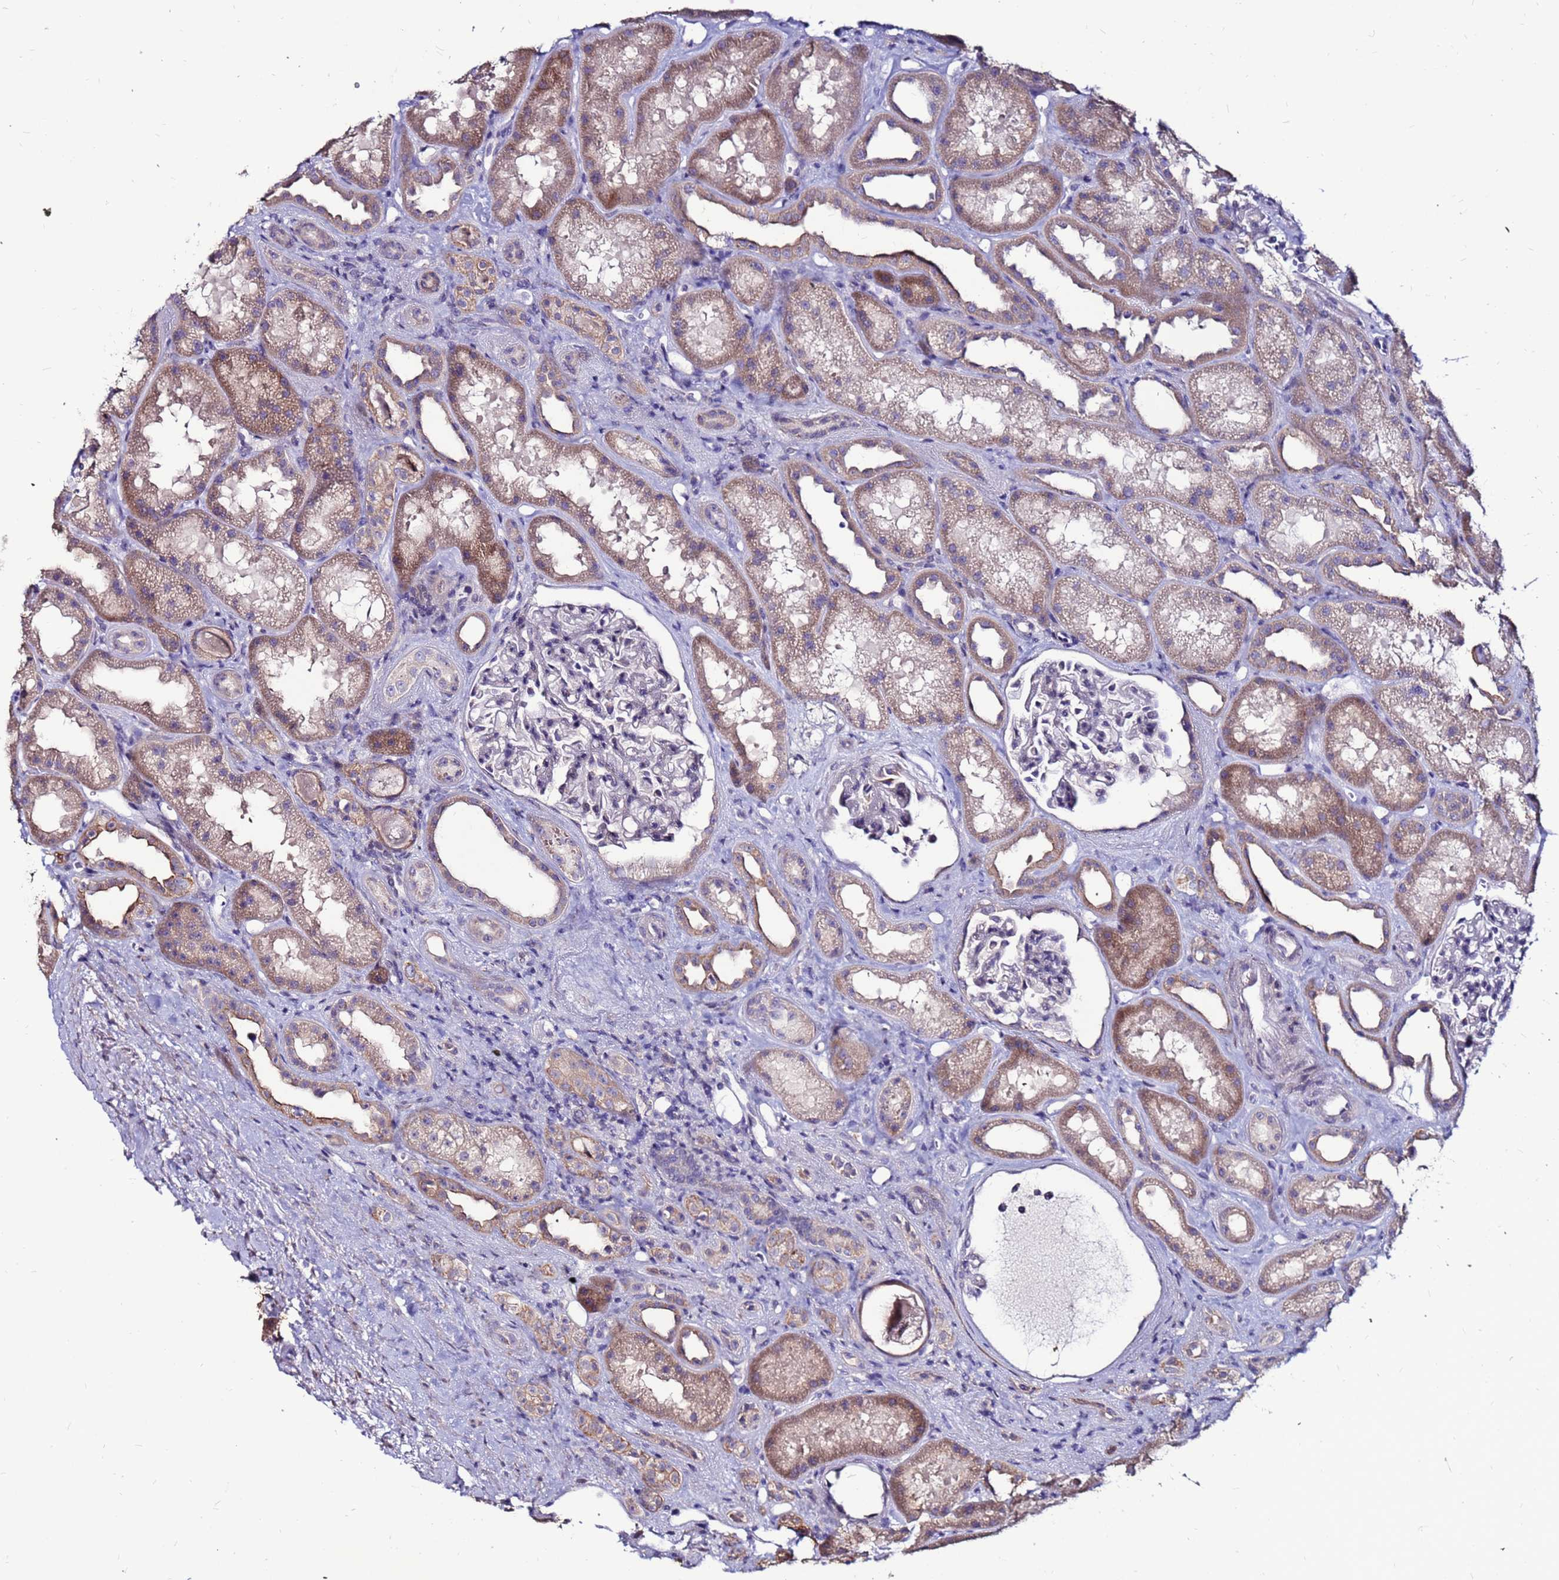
{"staining": {"intensity": "negative", "quantity": "none", "location": "none"}, "tissue": "kidney", "cell_type": "Cells in glomeruli", "image_type": "normal", "snomed": [{"axis": "morphology", "description": "Normal tissue, NOS"}, {"axis": "topography", "description": "Kidney"}], "caption": "Cells in glomeruli show no significant staining in benign kidney. The staining is performed using DAB (3,3'-diaminobenzidine) brown chromogen with nuclei counter-stained in using hematoxylin.", "gene": "SLC44A3", "patient": {"sex": "male", "age": 61}}